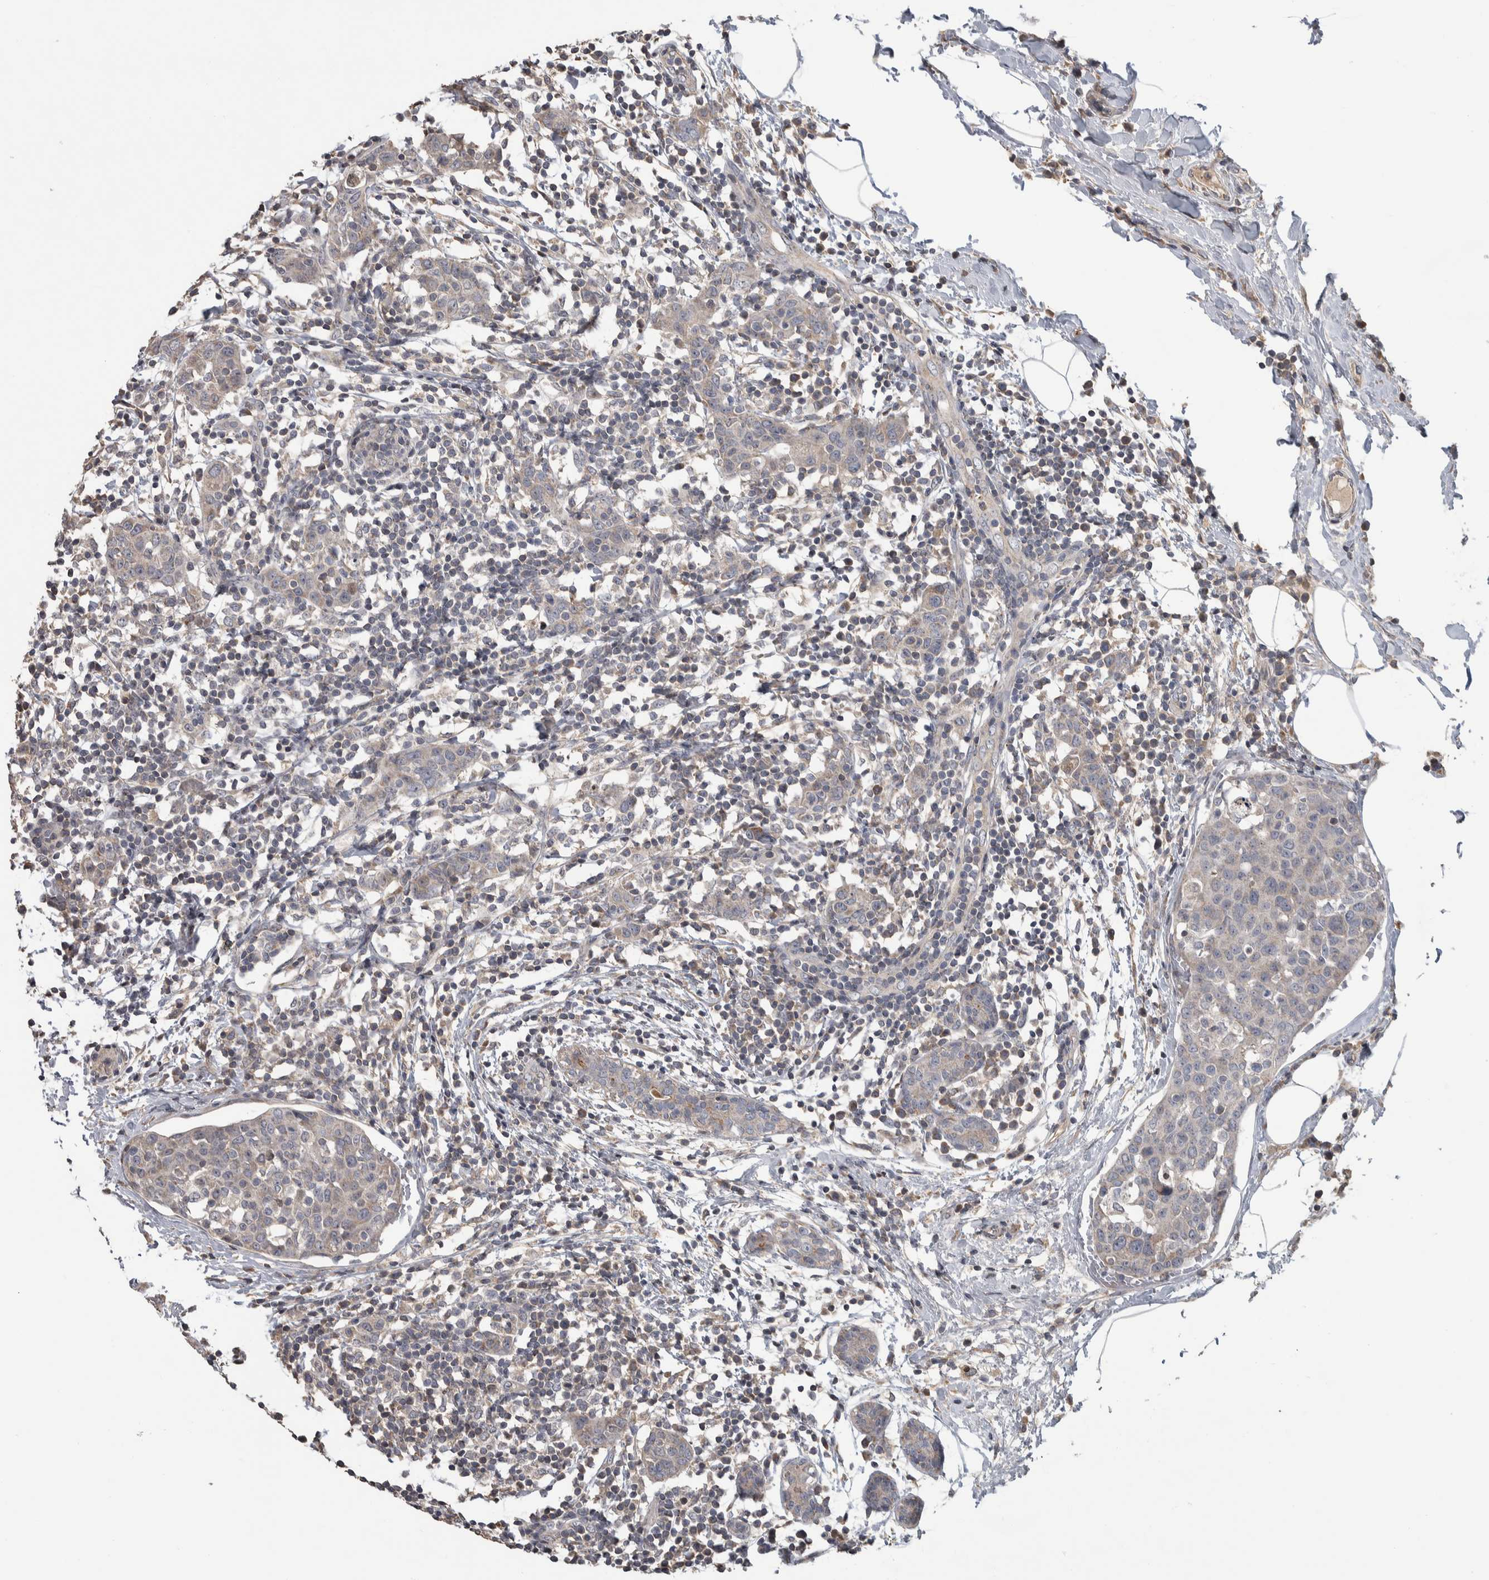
{"staining": {"intensity": "weak", "quantity": "<25%", "location": "cytoplasmic/membranous"}, "tissue": "breast cancer", "cell_type": "Tumor cells", "image_type": "cancer", "snomed": [{"axis": "morphology", "description": "Normal tissue, NOS"}, {"axis": "morphology", "description": "Duct carcinoma"}, {"axis": "topography", "description": "Breast"}], "caption": "Protein analysis of intraductal carcinoma (breast) displays no significant staining in tumor cells. (DAB (3,3'-diaminobenzidine) IHC, high magnification).", "gene": "FAM83G", "patient": {"sex": "female", "age": 37}}